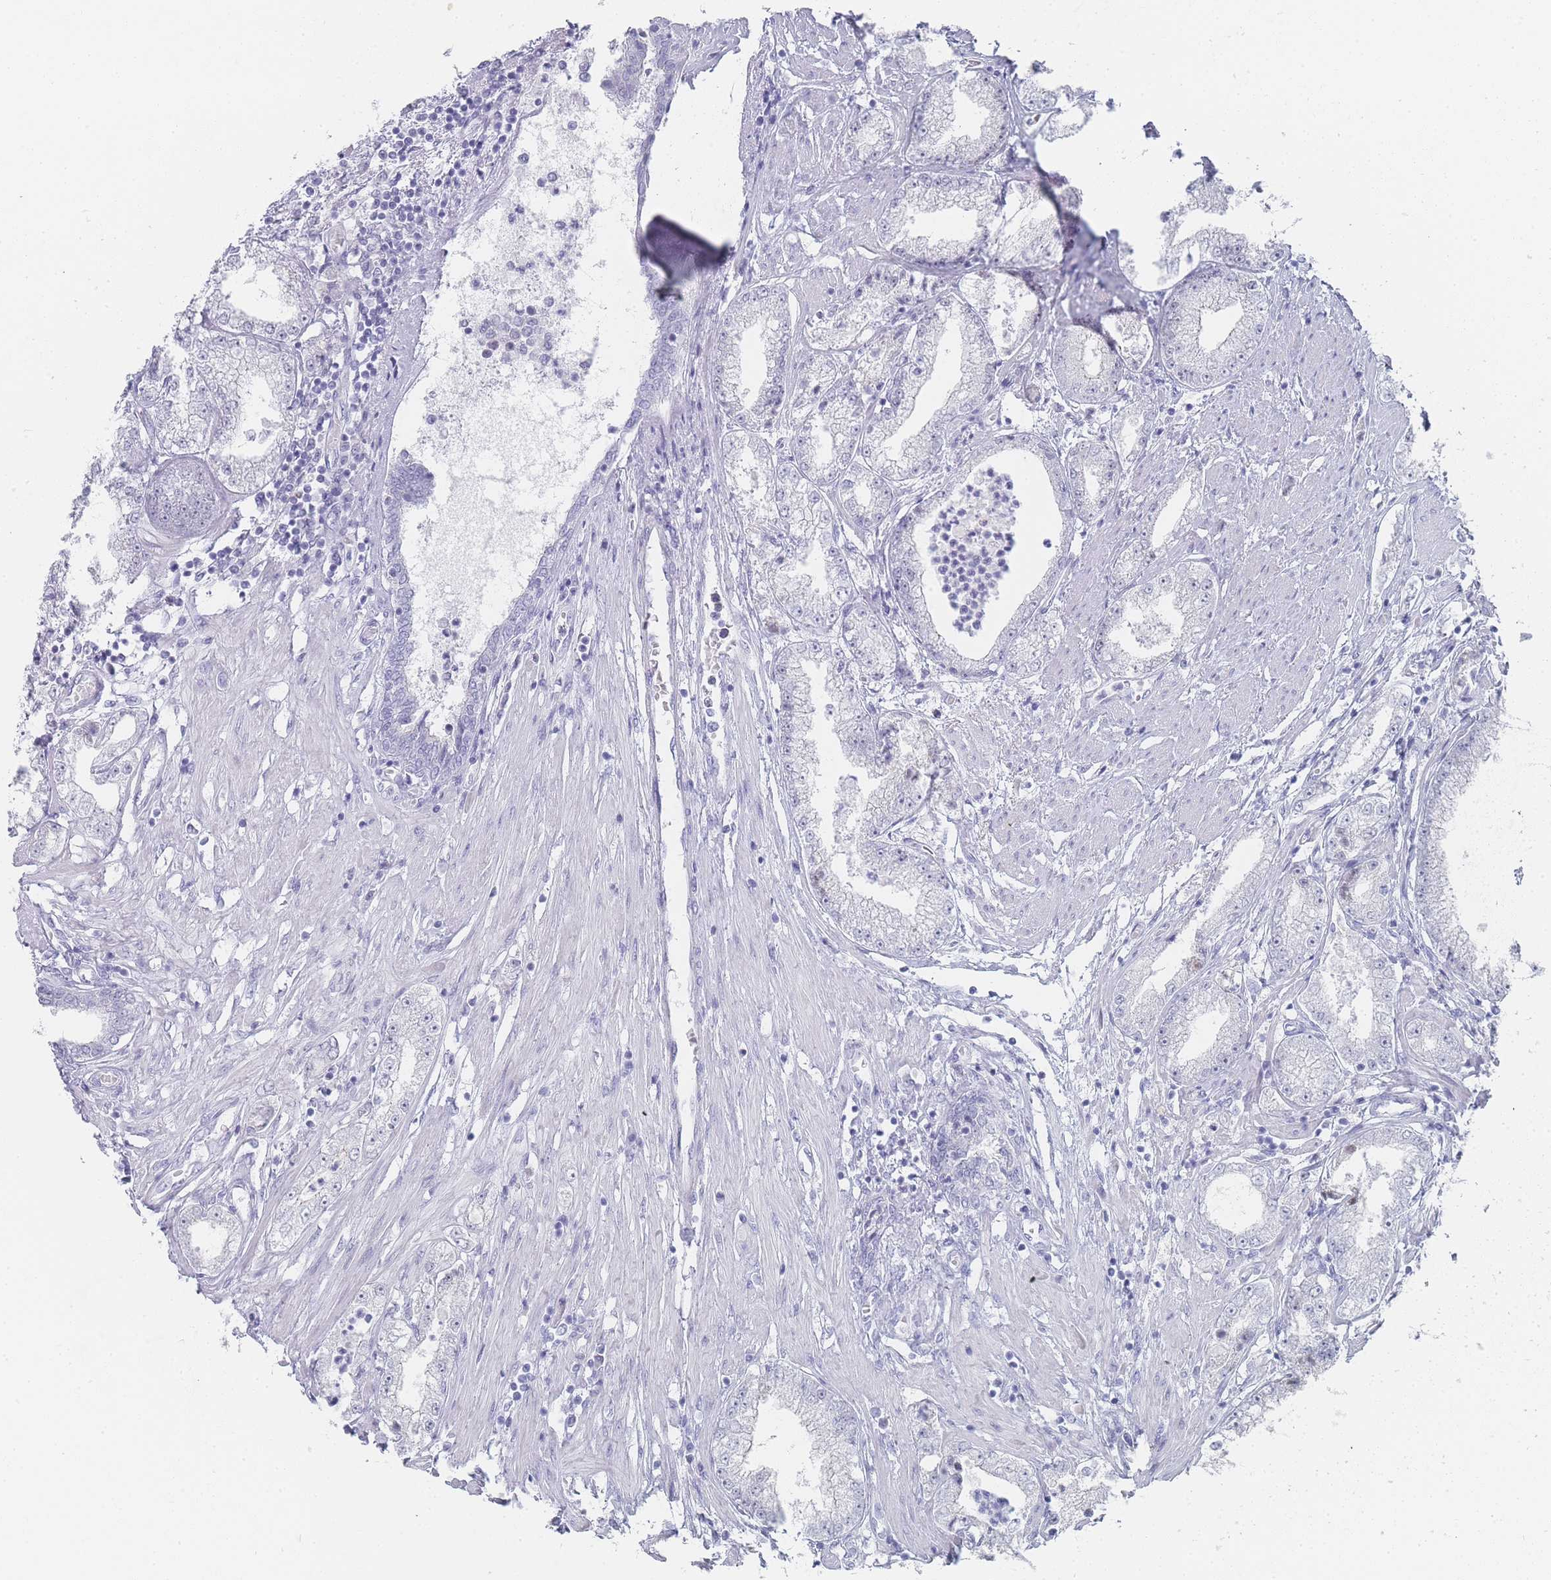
{"staining": {"intensity": "negative", "quantity": "none", "location": "none"}, "tissue": "prostate cancer", "cell_type": "Tumor cells", "image_type": "cancer", "snomed": [{"axis": "morphology", "description": "Adenocarcinoma, High grade"}, {"axis": "topography", "description": "Prostate"}], "caption": "There is no significant positivity in tumor cells of prostate adenocarcinoma (high-grade).", "gene": "IMPG1", "patient": {"sex": "male", "age": 69}}